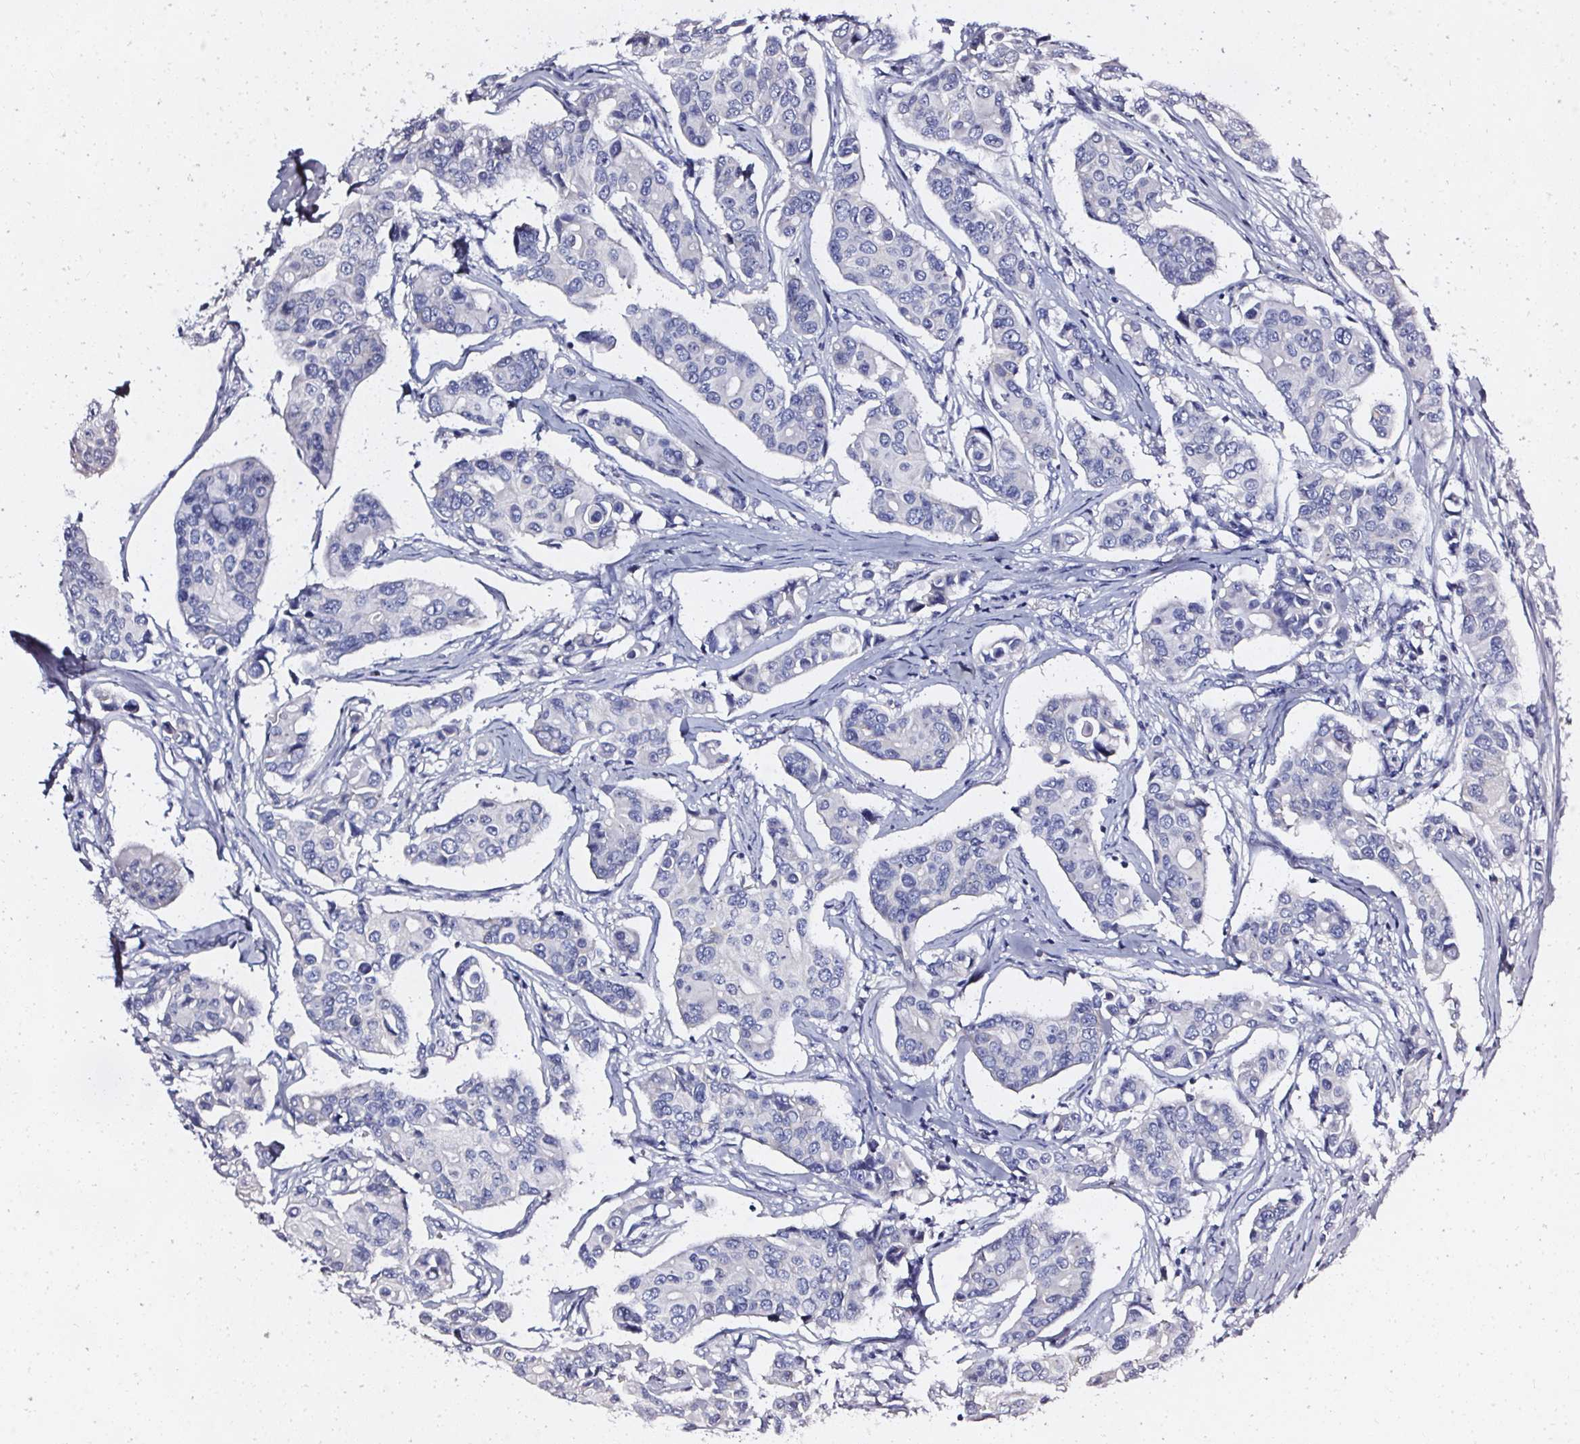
{"staining": {"intensity": "negative", "quantity": "none", "location": "none"}, "tissue": "breast cancer", "cell_type": "Tumor cells", "image_type": "cancer", "snomed": [{"axis": "morphology", "description": "Duct carcinoma"}, {"axis": "topography", "description": "Breast"}], "caption": "A photomicrograph of breast intraductal carcinoma stained for a protein exhibits no brown staining in tumor cells. The staining is performed using DAB (3,3'-diaminobenzidine) brown chromogen with nuclei counter-stained in using hematoxylin.", "gene": "ELAVL2", "patient": {"sex": "female", "age": 54}}